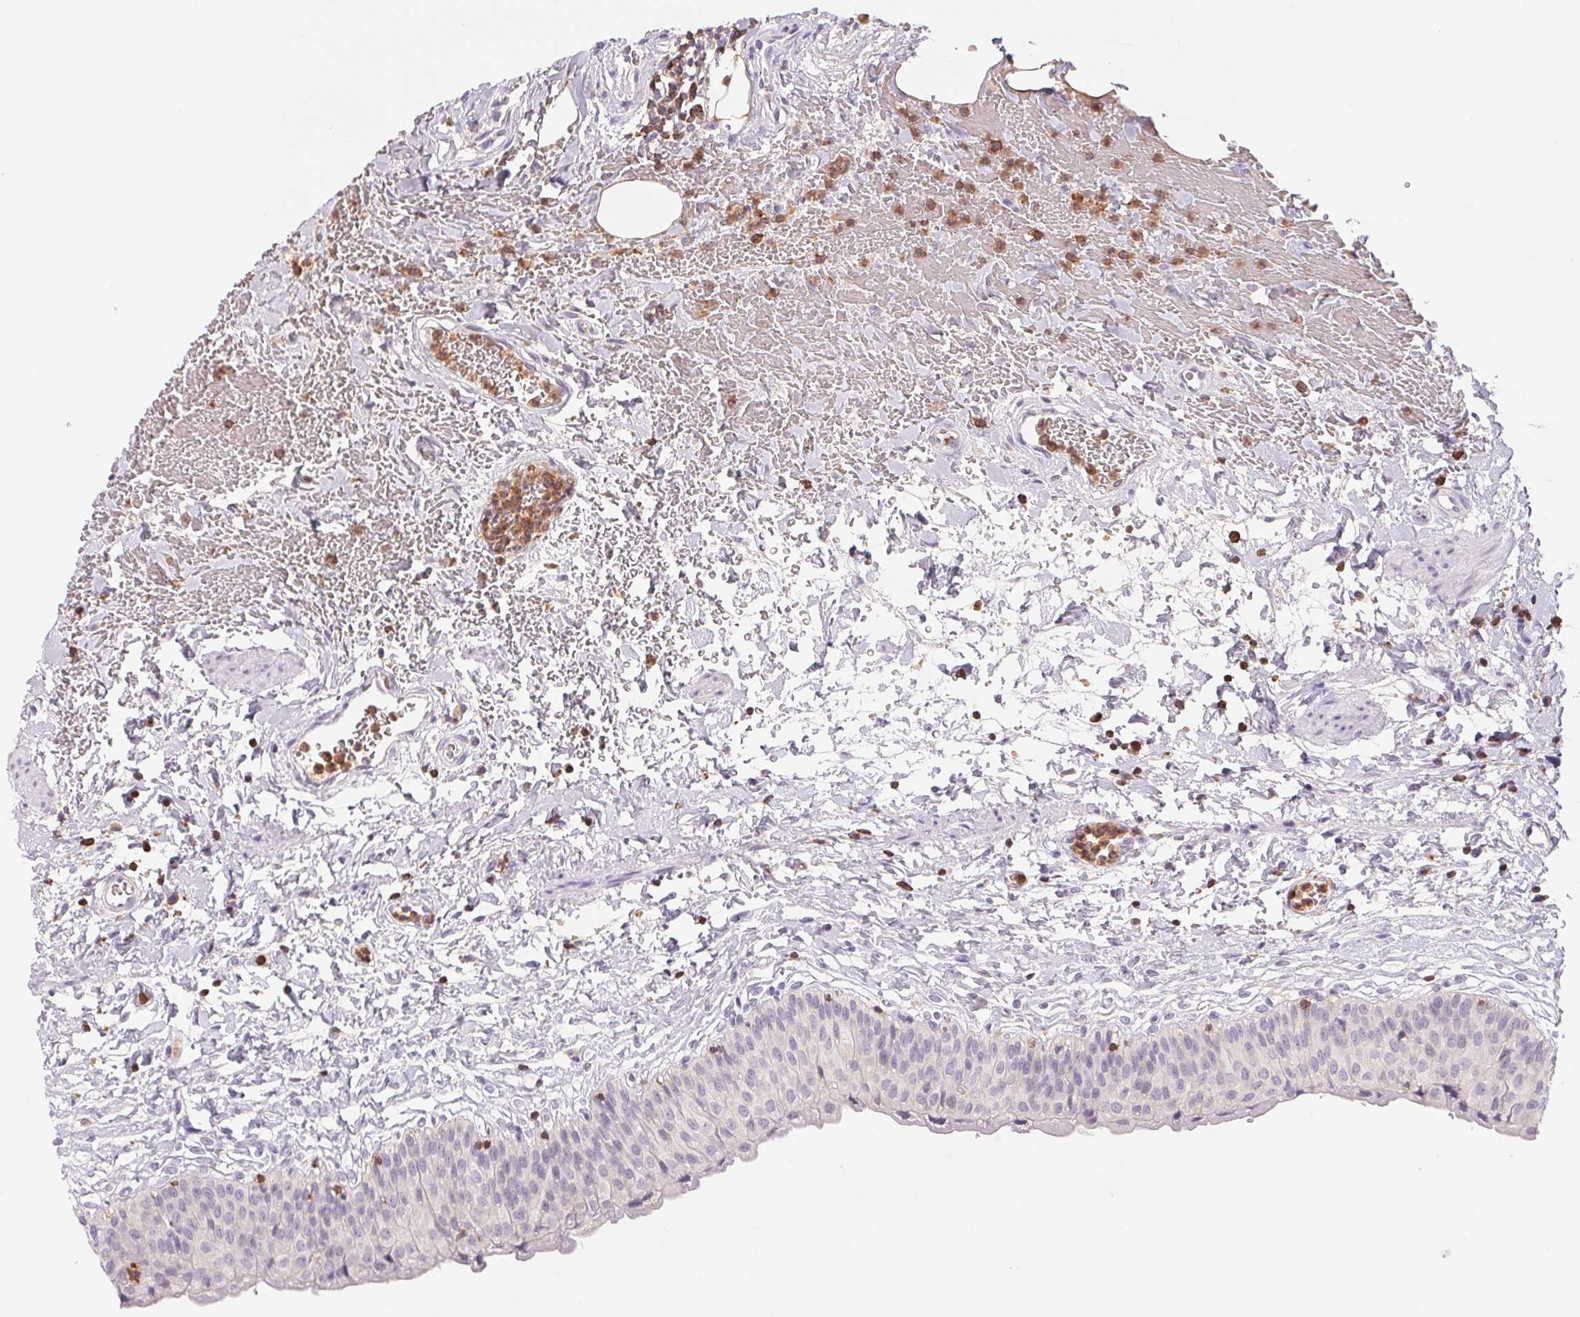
{"staining": {"intensity": "negative", "quantity": "none", "location": "none"}, "tissue": "urinary bladder", "cell_type": "Urothelial cells", "image_type": "normal", "snomed": [{"axis": "morphology", "description": "Normal tissue, NOS"}, {"axis": "topography", "description": "Urinary bladder"}], "caption": "Immunohistochemistry image of normal urinary bladder: human urinary bladder stained with DAB (3,3'-diaminobenzidine) shows no significant protein positivity in urothelial cells. (DAB (3,3'-diaminobenzidine) immunohistochemistry, high magnification).", "gene": "KIF26A", "patient": {"sex": "male", "age": 55}}